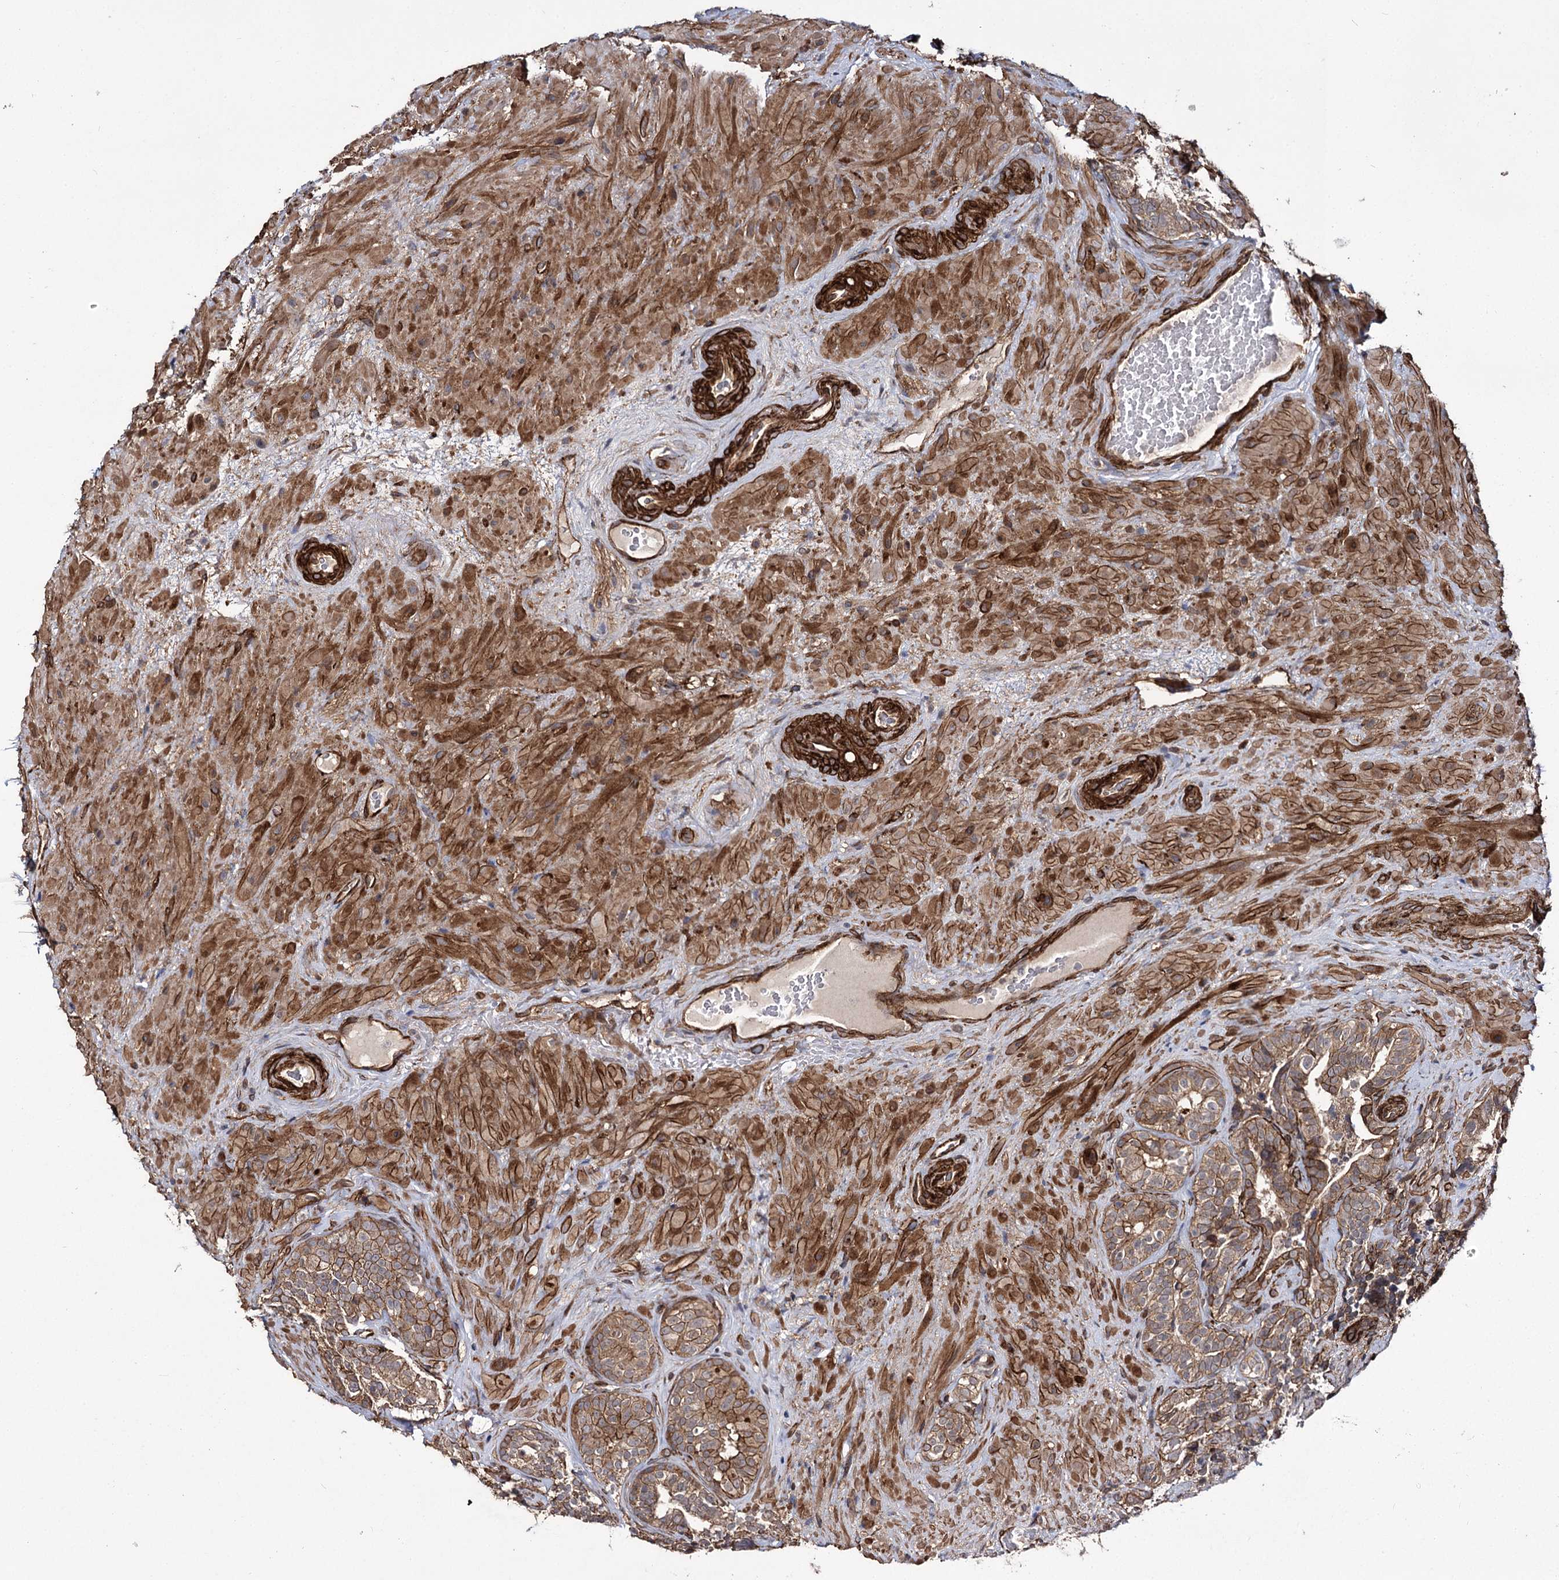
{"staining": {"intensity": "moderate", "quantity": ">75%", "location": "cytoplasmic/membranous"}, "tissue": "seminal vesicle", "cell_type": "Glandular cells", "image_type": "normal", "snomed": [{"axis": "morphology", "description": "Normal tissue, NOS"}, {"axis": "topography", "description": "Seminal veicle"}, {"axis": "topography", "description": "Peripheral nerve tissue"}], "caption": "Protein expression analysis of normal human seminal vesicle reveals moderate cytoplasmic/membranous expression in about >75% of glandular cells.", "gene": "MYO1C", "patient": {"sex": "male", "age": 67}}